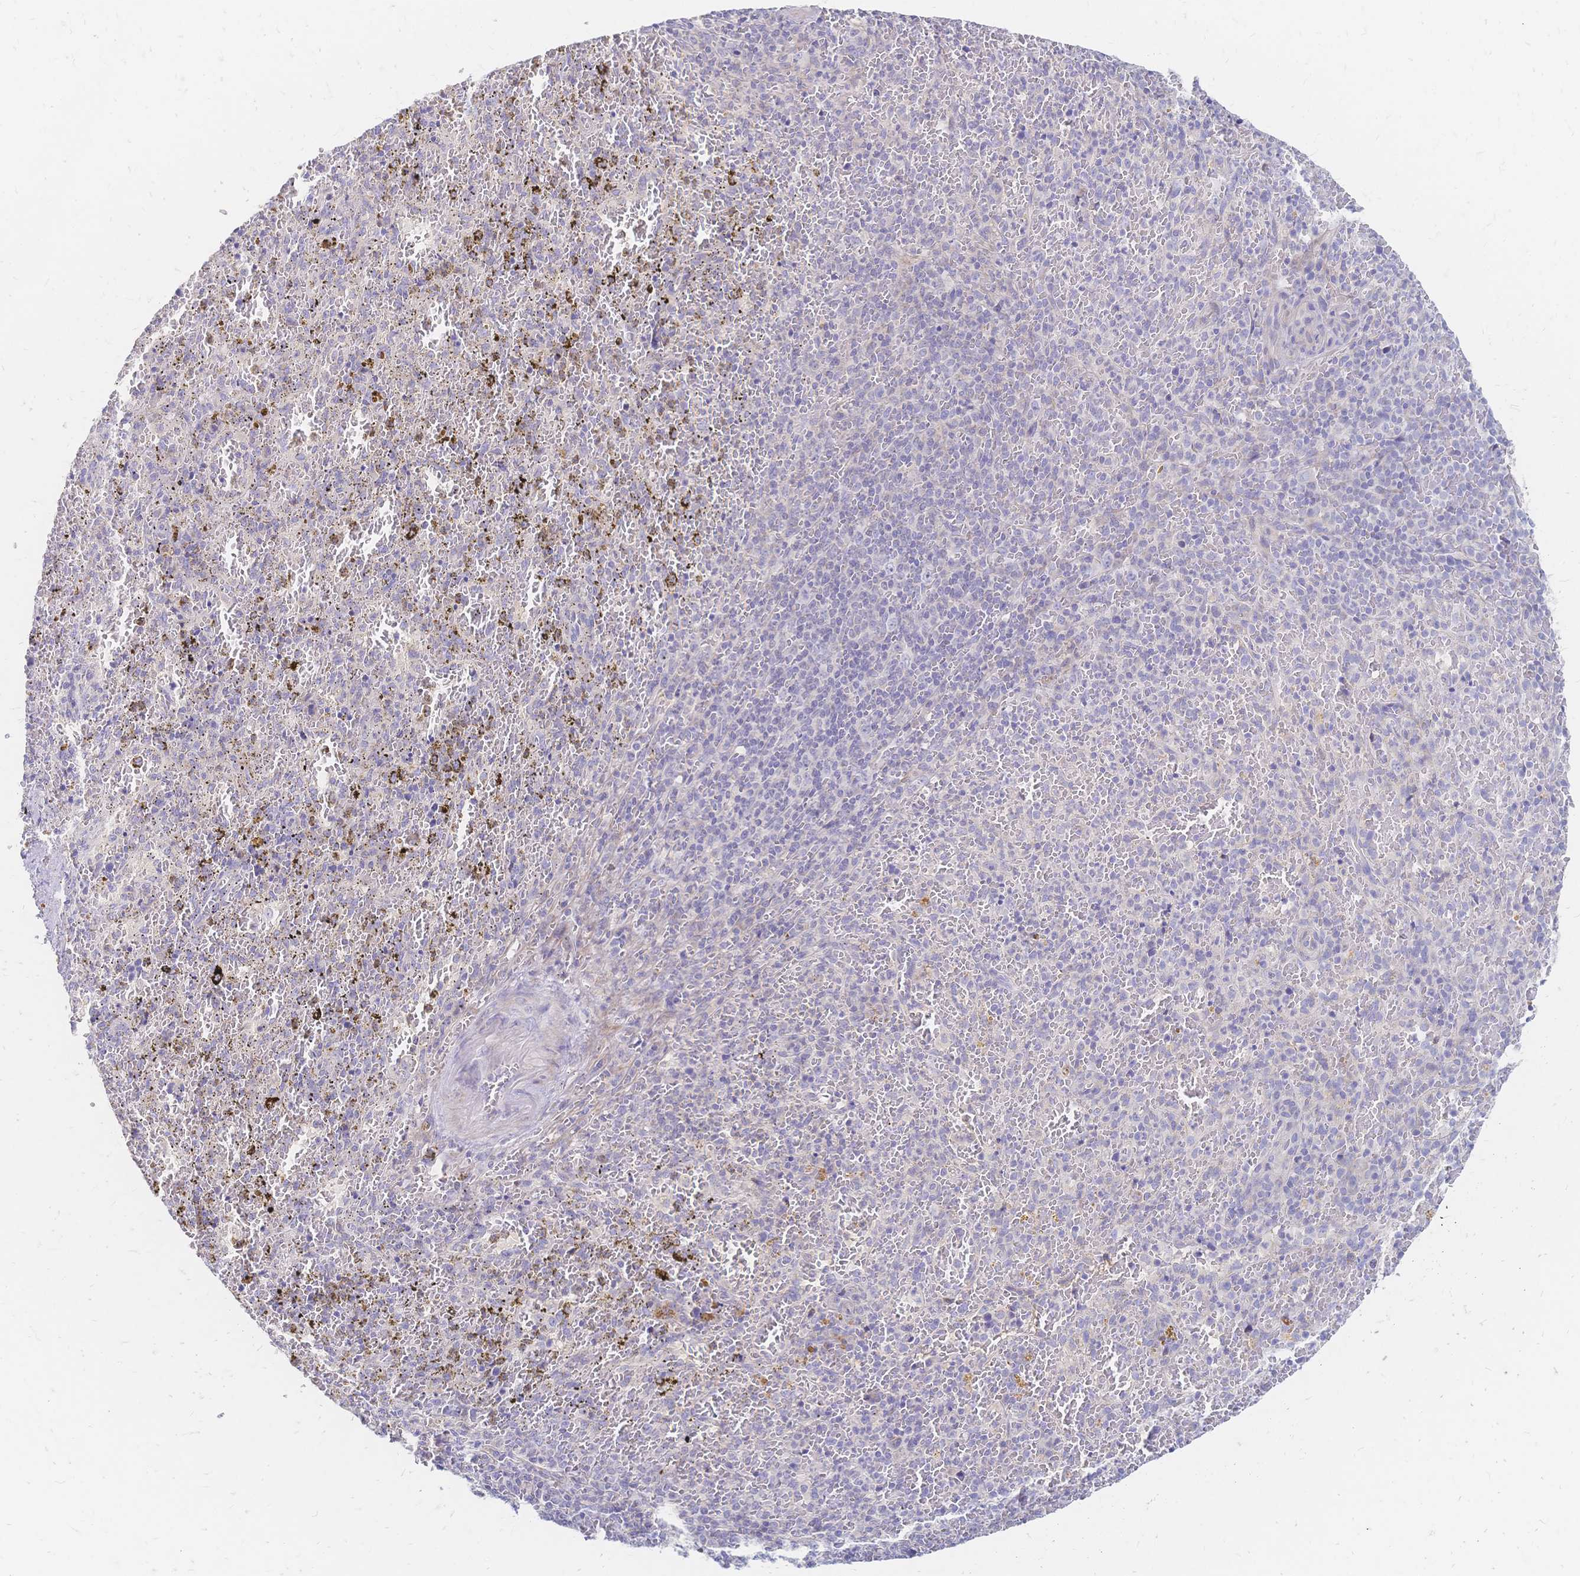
{"staining": {"intensity": "negative", "quantity": "none", "location": "none"}, "tissue": "spleen", "cell_type": "Cells in red pulp", "image_type": "normal", "snomed": [{"axis": "morphology", "description": "Normal tissue, NOS"}, {"axis": "topography", "description": "Spleen"}], "caption": "This is an immunohistochemistry micrograph of benign spleen. There is no positivity in cells in red pulp.", "gene": "VWC2L", "patient": {"sex": "female", "age": 50}}